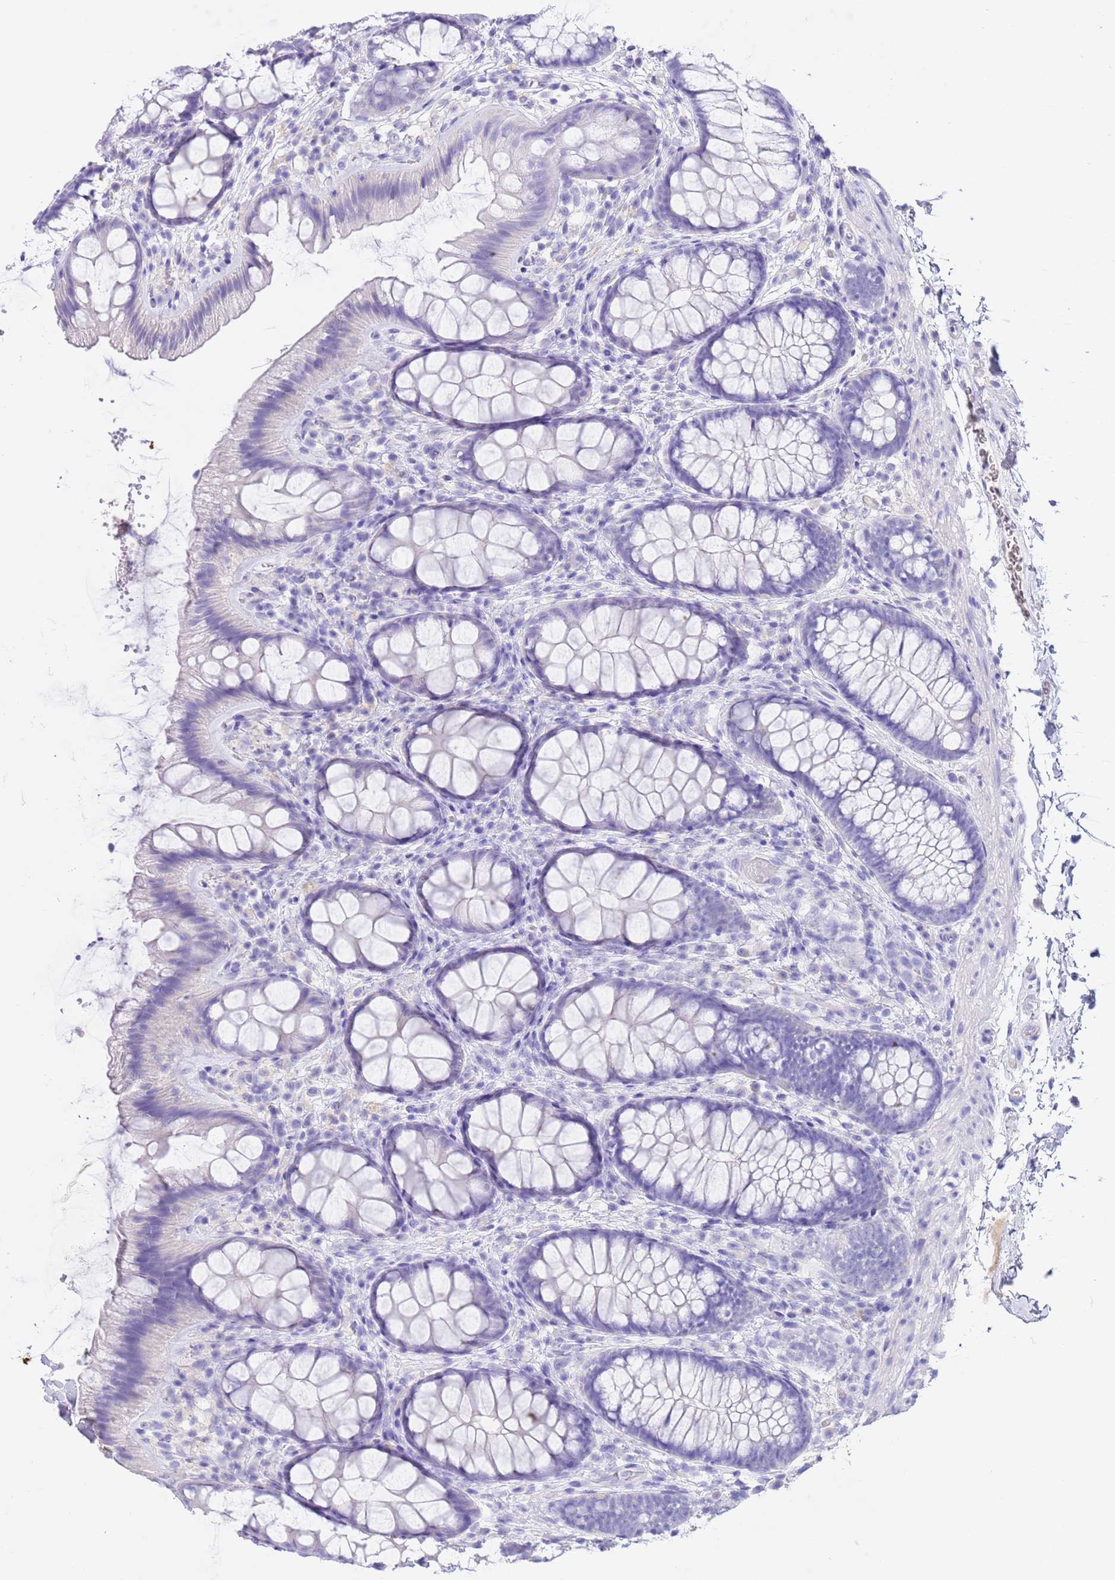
{"staining": {"intensity": "negative", "quantity": "none", "location": "none"}, "tissue": "colon", "cell_type": "Endothelial cells", "image_type": "normal", "snomed": [{"axis": "morphology", "description": "Normal tissue, NOS"}, {"axis": "topography", "description": "Colon"}], "caption": "Endothelial cells are negative for brown protein staining in benign colon. (Brightfield microscopy of DAB immunohistochemistry at high magnification).", "gene": "CPB1", "patient": {"sex": "male", "age": 46}}